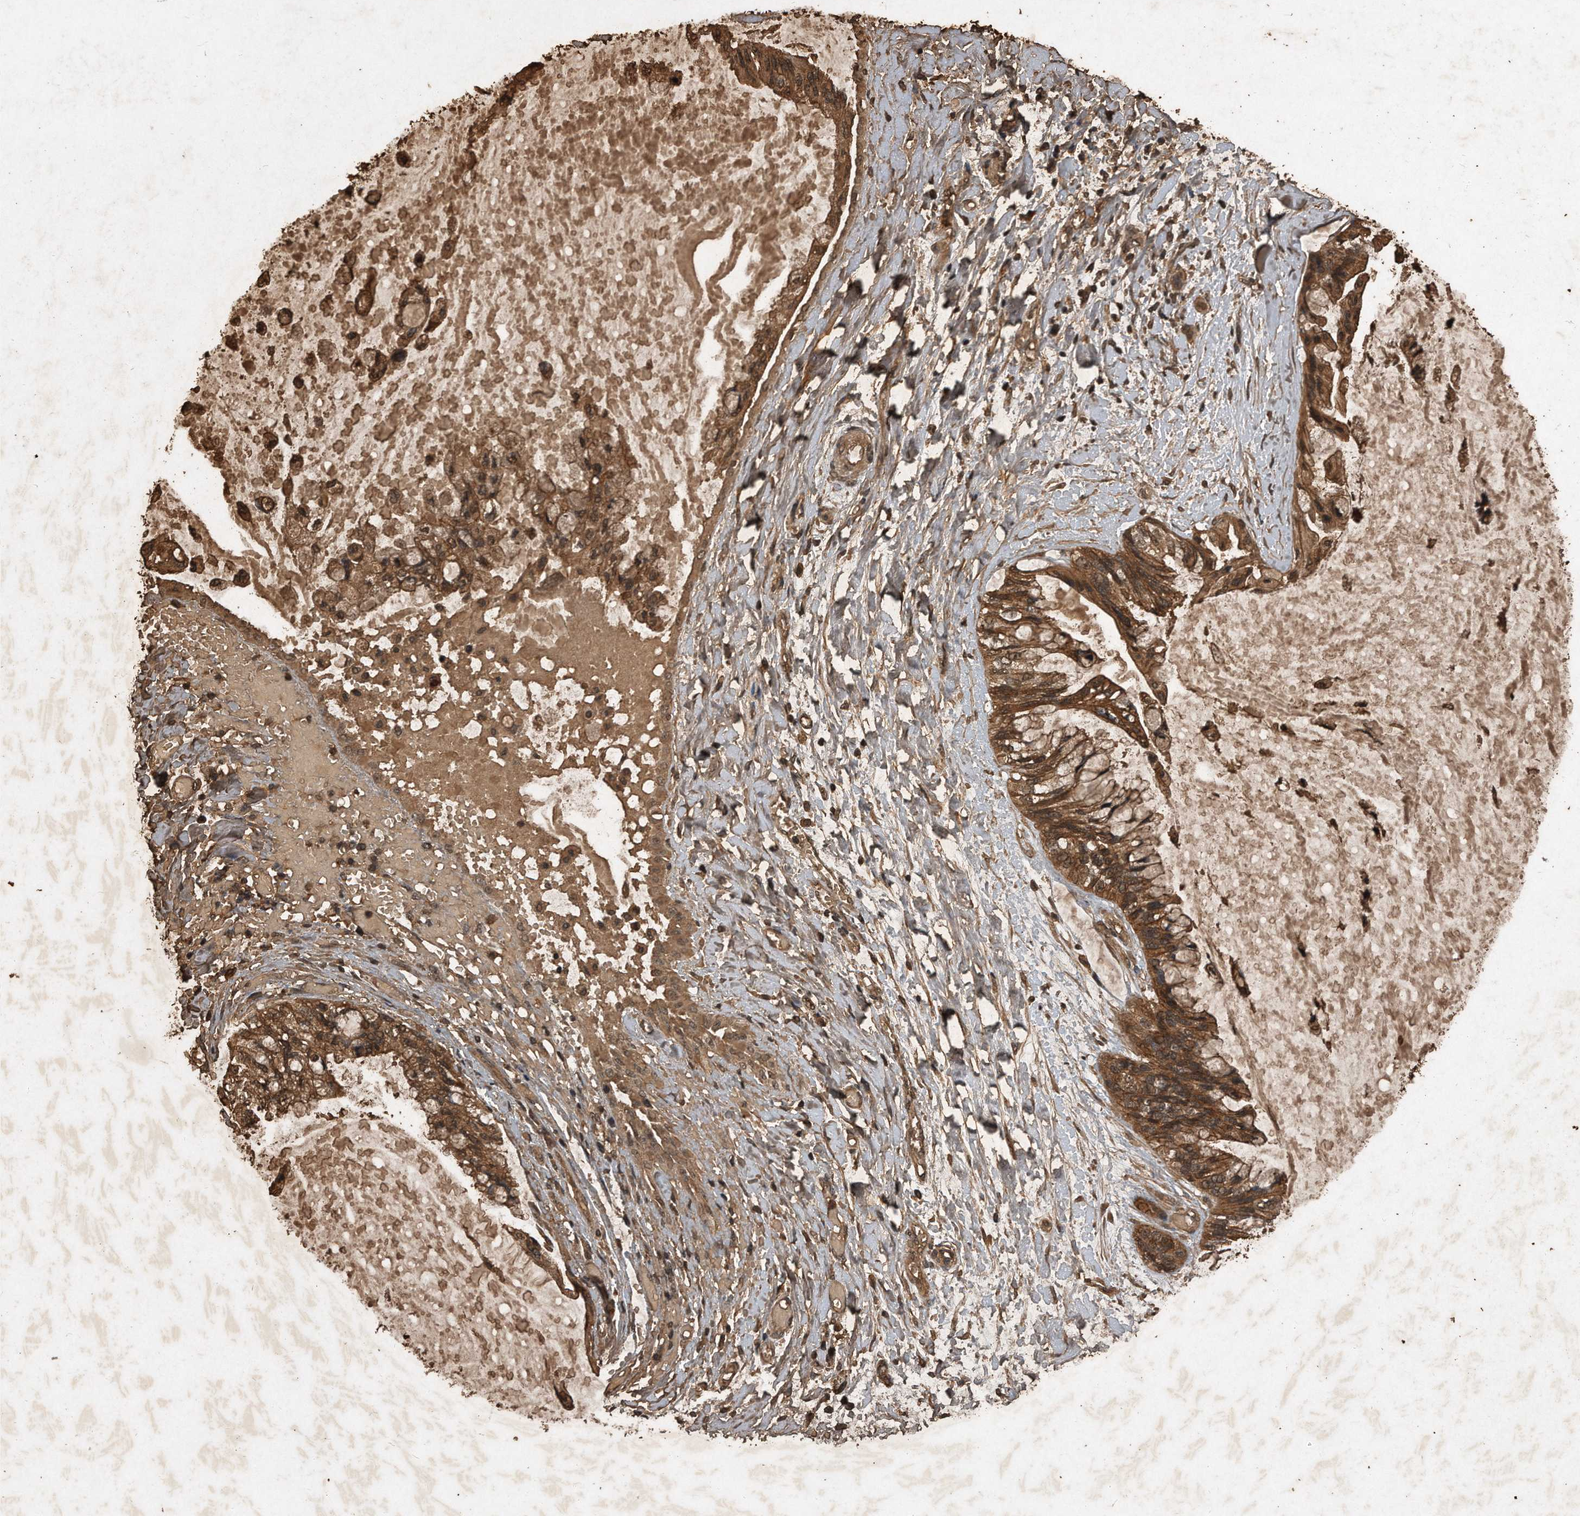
{"staining": {"intensity": "moderate", "quantity": ">75%", "location": "cytoplasmic/membranous,nuclear"}, "tissue": "ovarian cancer", "cell_type": "Tumor cells", "image_type": "cancer", "snomed": [{"axis": "morphology", "description": "Cystadenocarcinoma, mucinous, NOS"}, {"axis": "topography", "description": "Ovary"}], "caption": "Human mucinous cystadenocarcinoma (ovarian) stained with a protein marker exhibits moderate staining in tumor cells.", "gene": "CFLAR", "patient": {"sex": "female", "age": 39}}